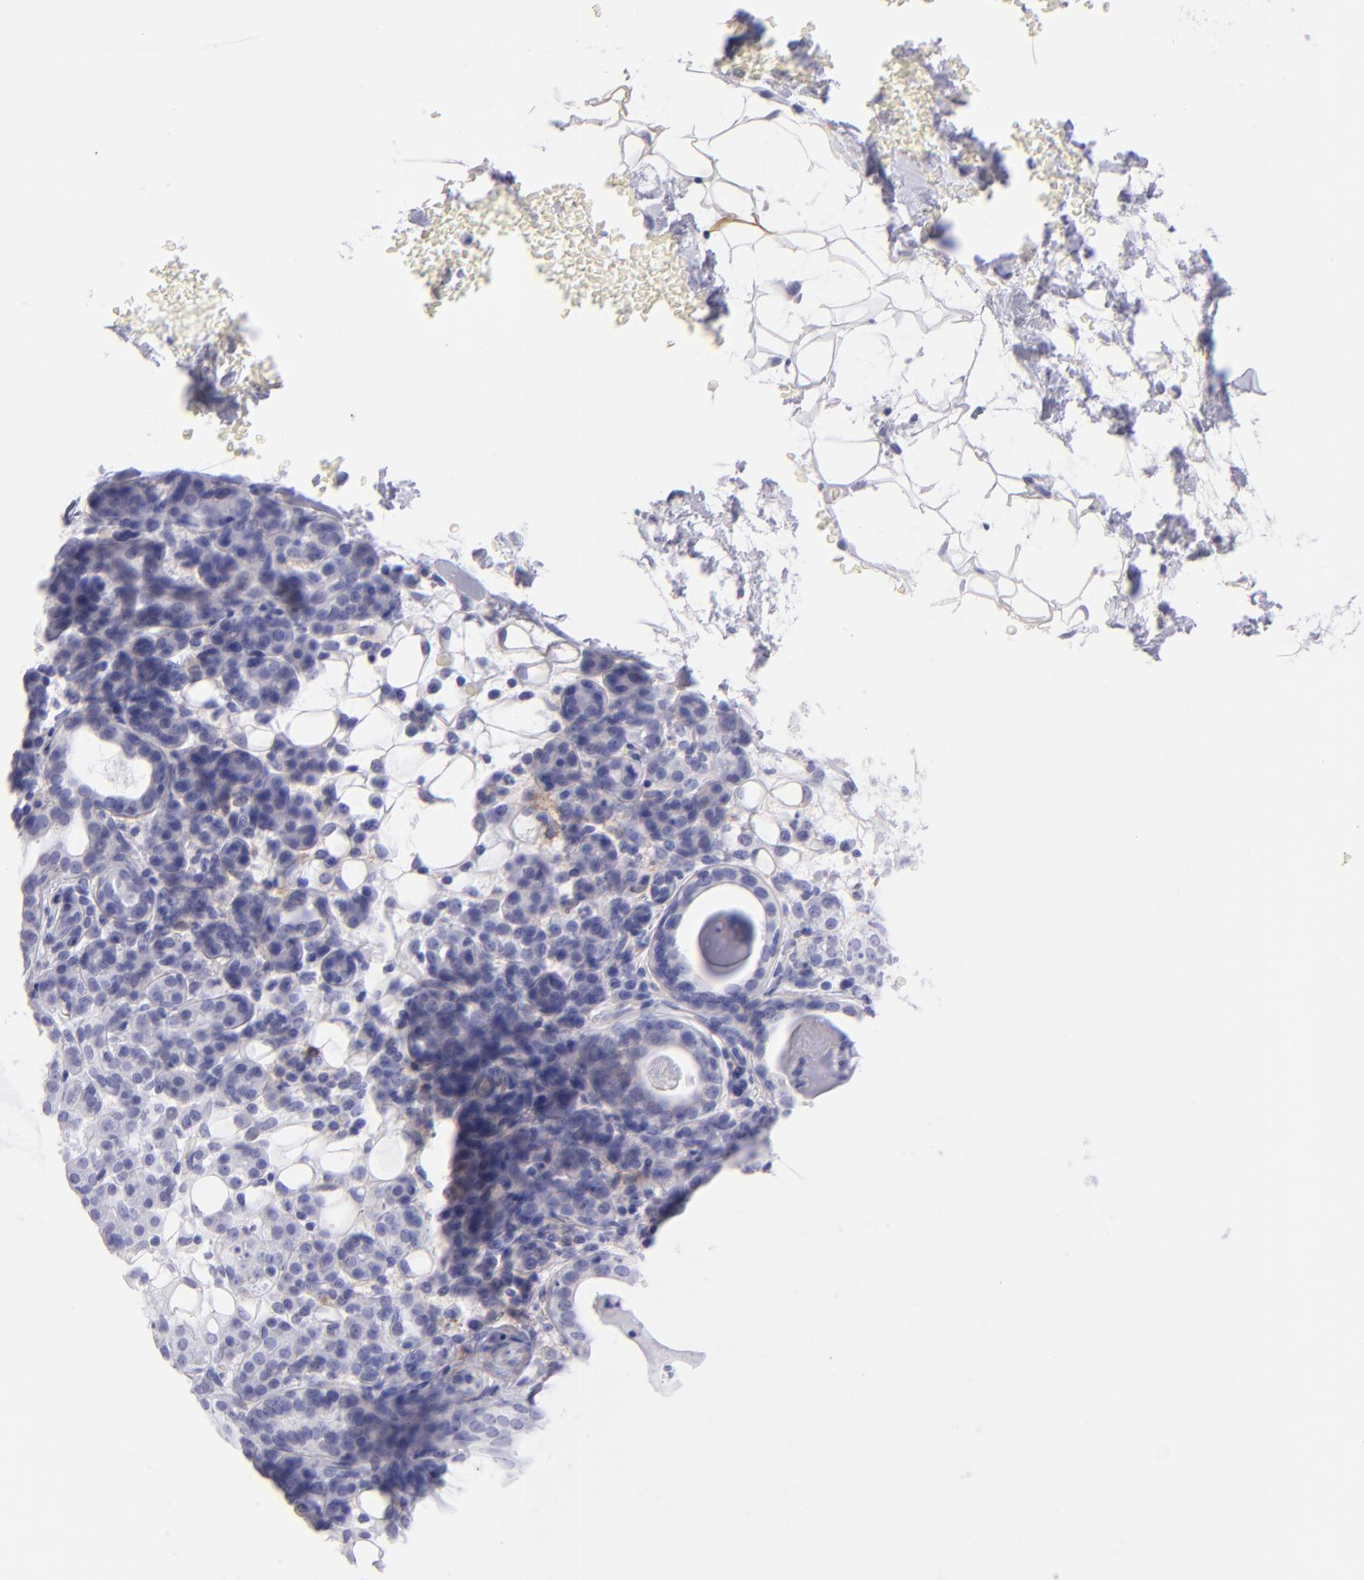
{"staining": {"intensity": "negative", "quantity": "none", "location": "none"}, "tissue": "skin cancer", "cell_type": "Tumor cells", "image_type": "cancer", "snomed": [{"axis": "morphology", "description": "Squamous cell carcinoma, NOS"}, {"axis": "topography", "description": "Skin"}], "caption": "This image is of skin cancer stained with IHC to label a protein in brown with the nuclei are counter-stained blue. There is no positivity in tumor cells.", "gene": "CD72", "patient": {"sex": "male", "age": 84}}